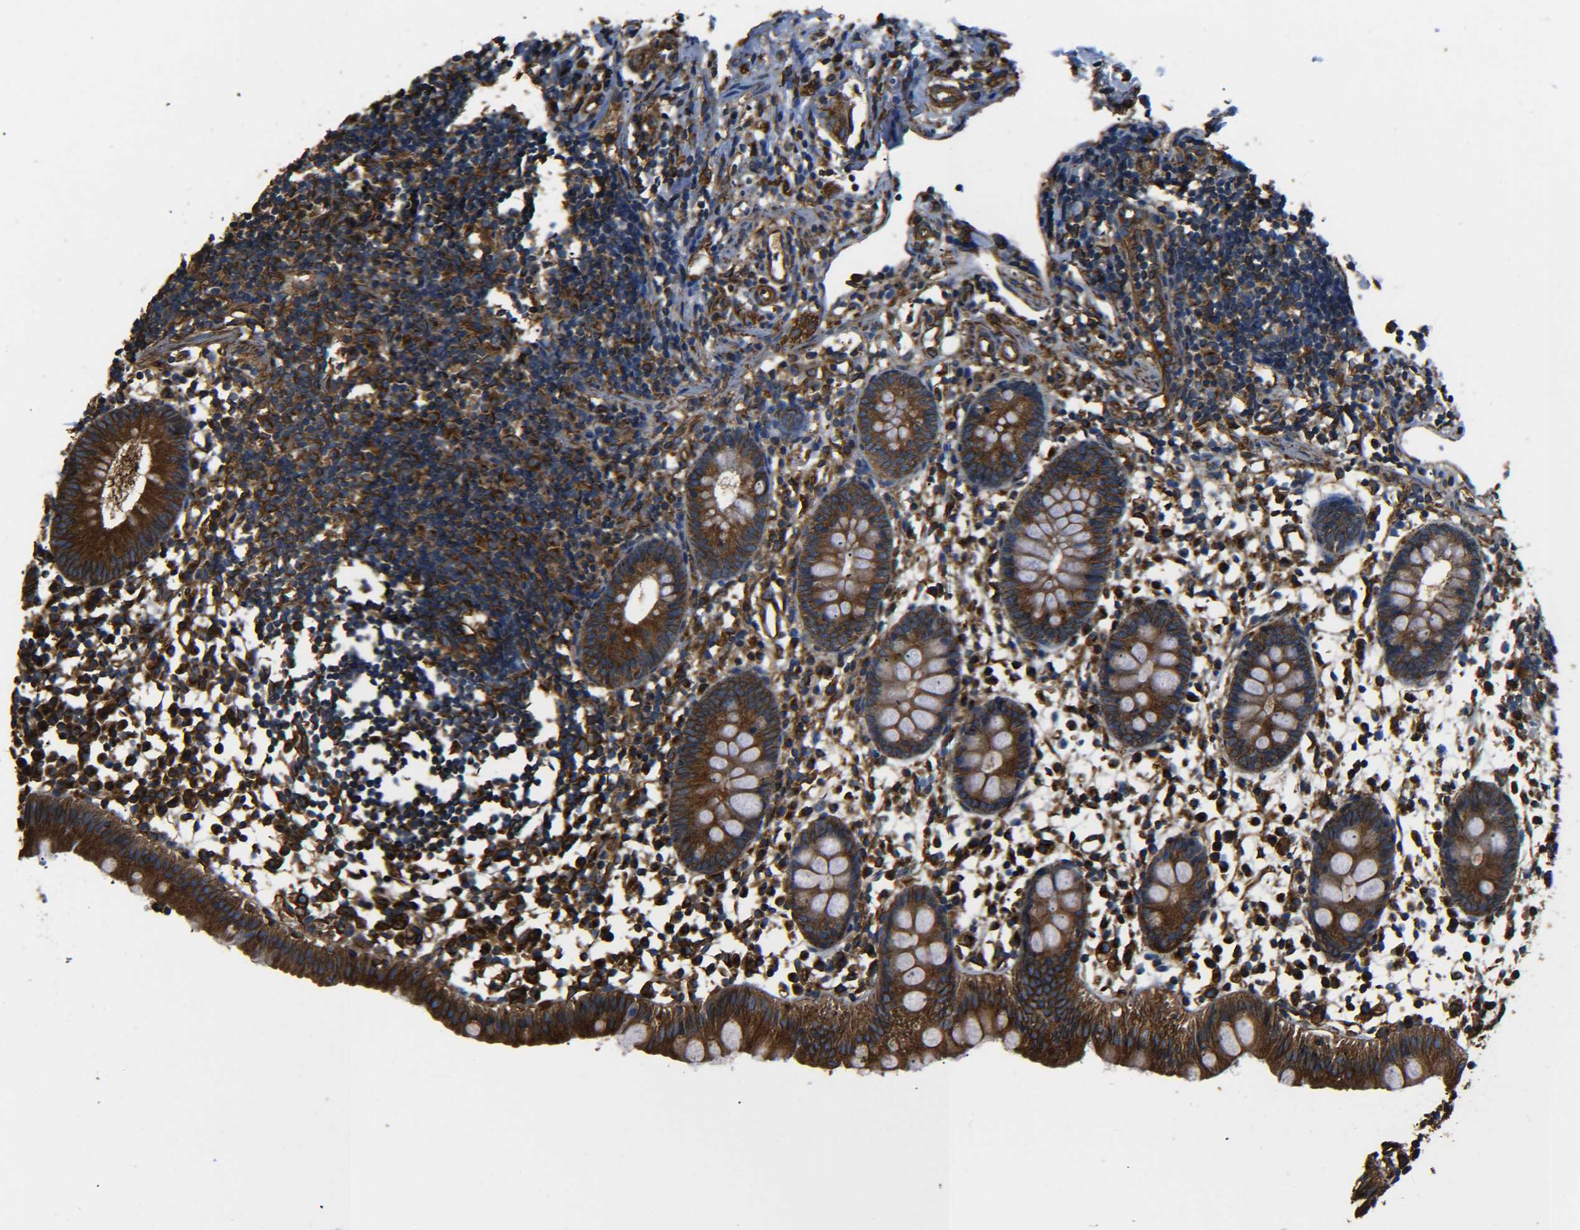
{"staining": {"intensity": "strong", "quantity": ">75%", "location": "cytoplasmic/membranous"}, "tissue": "appendix", "cell_type": "Glandular cells", "image_type": "normal", "snomed": [{"axis": "morphology", "description": "Normal tissue, NOS"}, {"axis": "topography", "description": "Appendix"}], "caption": "A brown stain labels strong cytoplasmic/membranous positivity of a protein in glandular cells of benign human appendix. (DAB (3,3'-diaminobenzidine) = brown stain, brightfield microscopy at high magnification).", "gene": "TUBB", "patient": {"sex": "female", "age": 20}}